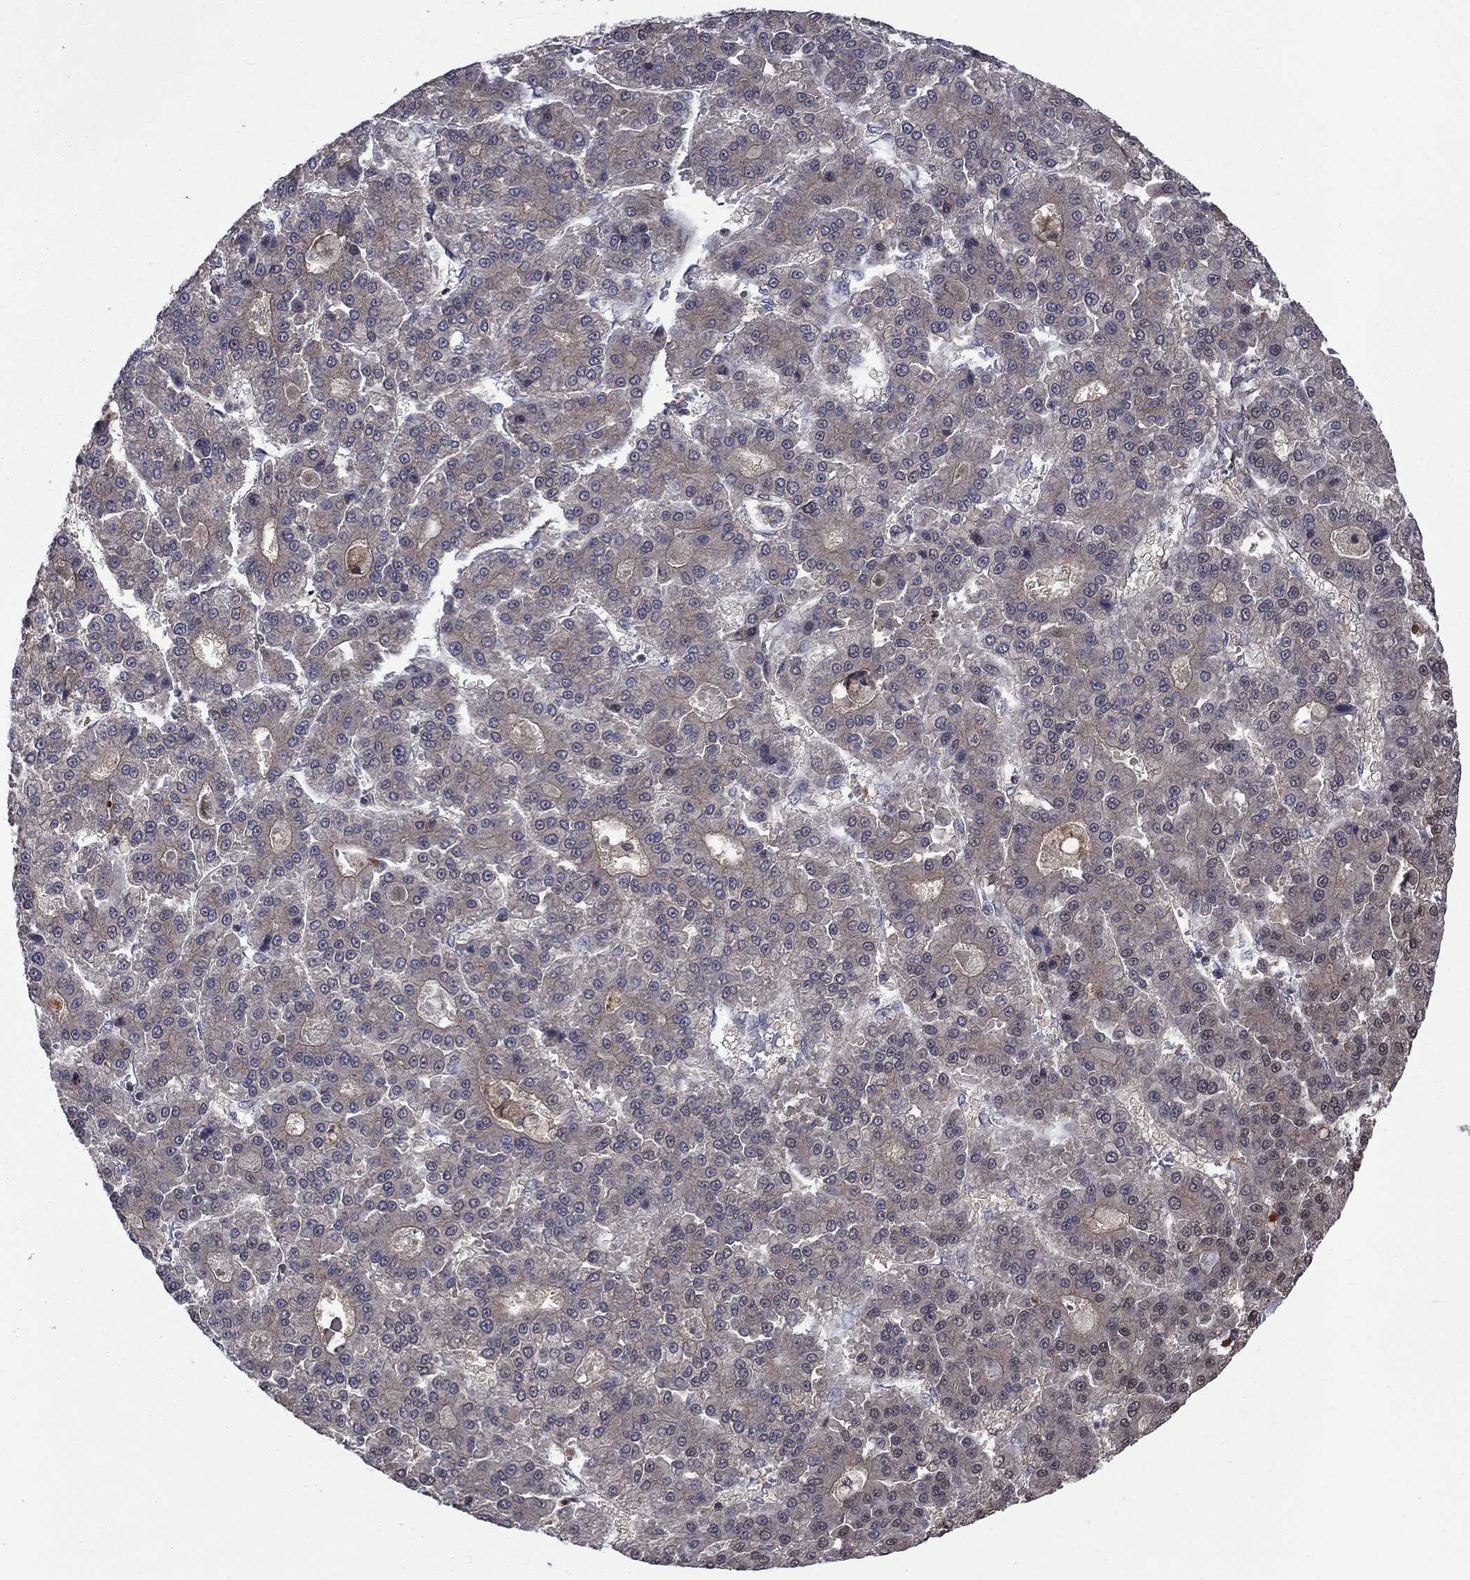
{"staining": {"intensity": "negative", "quantity": "none", "location": "none"}, "tissue": "liver cancer", "cell_type": "Tumor cells", "image_type": "cancer", "snomed": [{"axis": "morphology", "description": "Carcinoma, Hepatocellular, NOS"}, {"axis": "topography", "description": "Liver"}], "caption": "Tumor cells show no significant positivity in liver hepatocellular carcinoma.", "gene": "IAH1", "patient": {"sex": "male", "age": 70}}